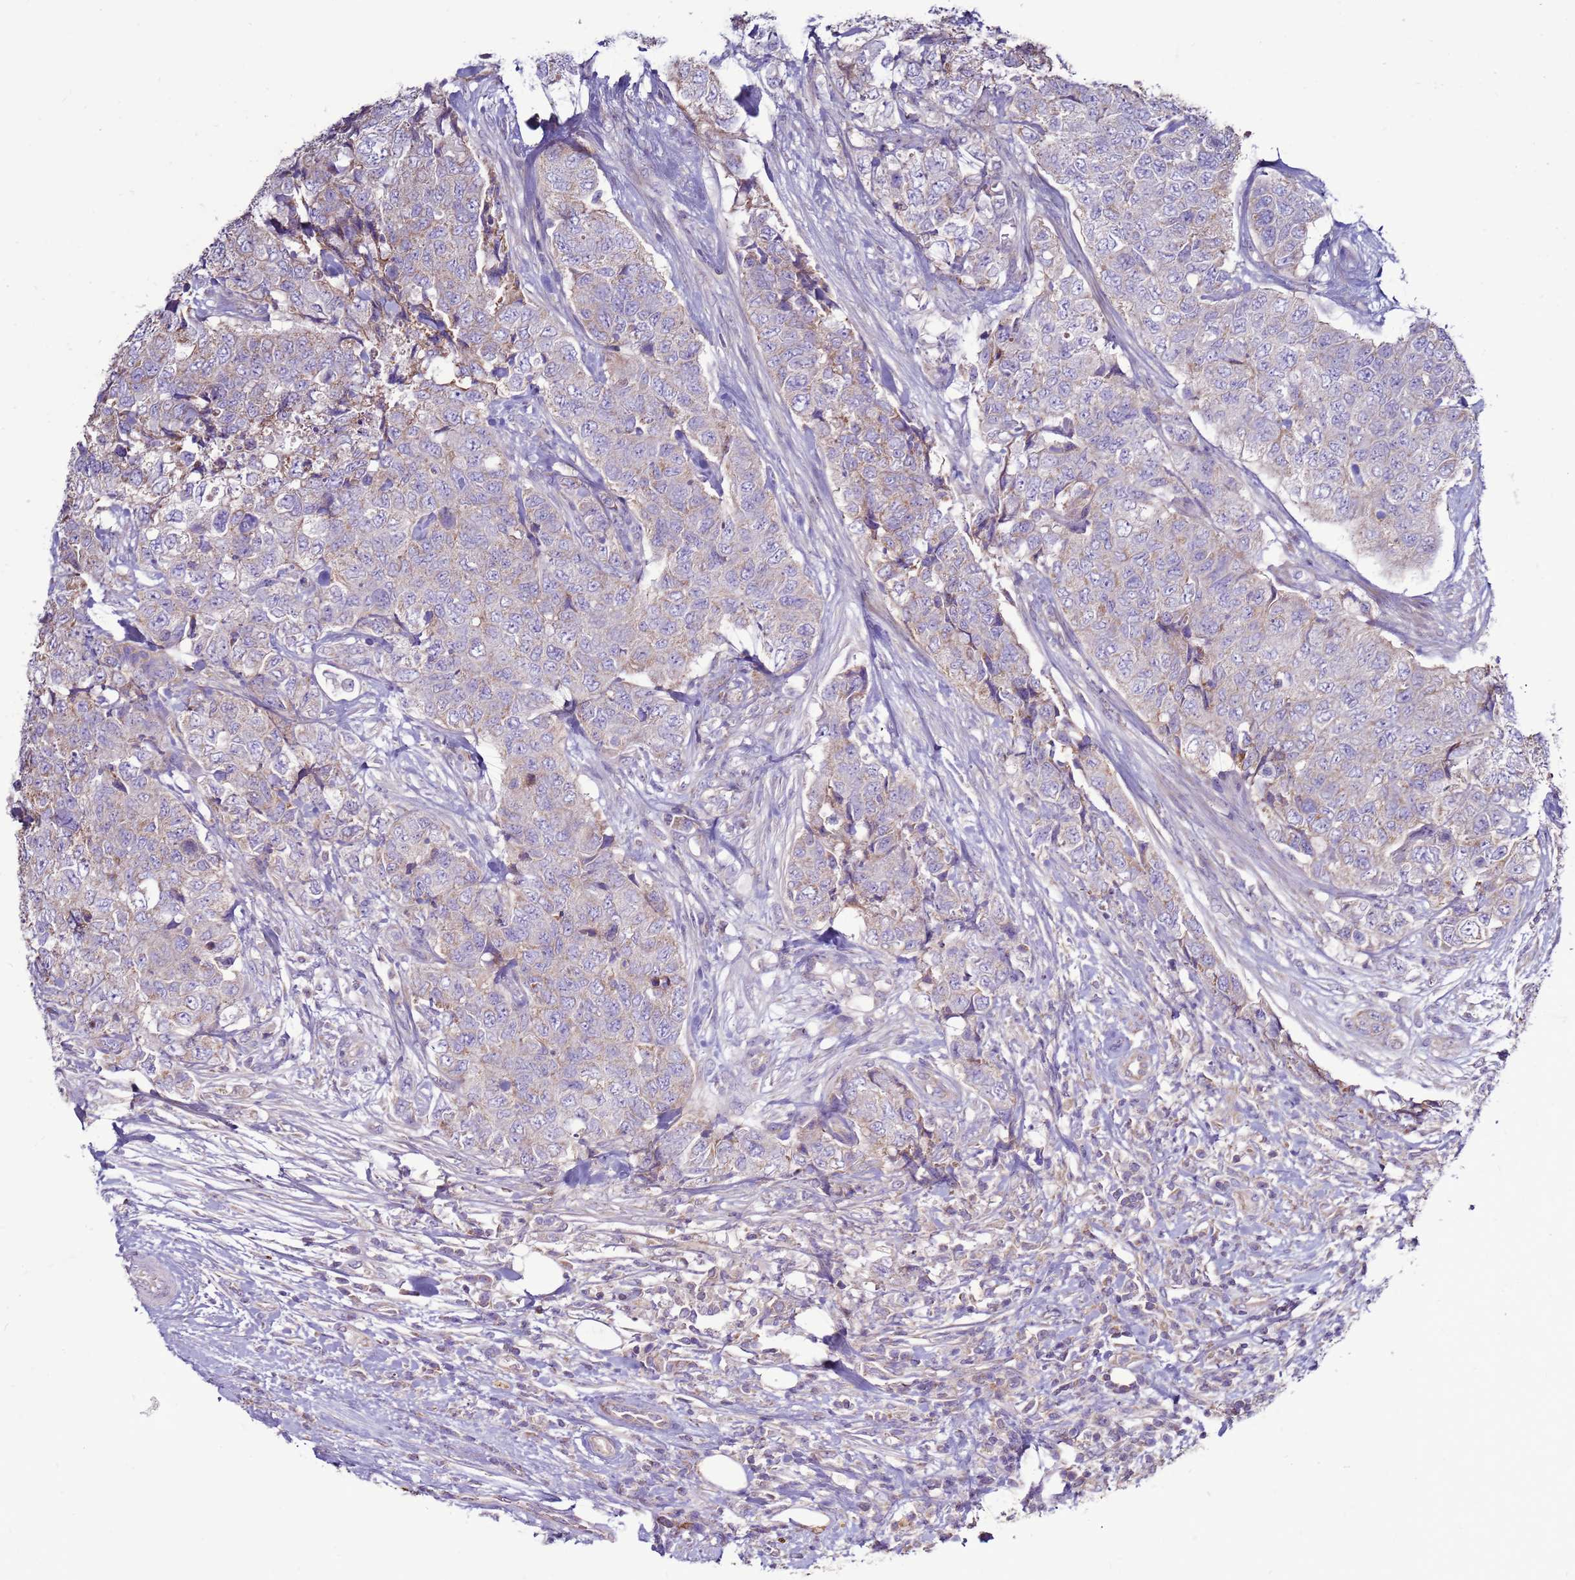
{"staining": {"intensity": "weak", "quantity": "25%-75%", "location": "cytoplasmic/membranous"}, "tissue": "urothelial cancer", "cell_type": "Tumor cells", "image_type": "cancer", "snomed": [{"axis": "morphology", "description": "Urothelial carcinoma, High grade"}, {"axis": "topography", "description": "Urinary bladder"}], "caption": "Human urothelial carcinoma (high-grade) stained for a protein (brown) demonstrates weak cytoplasmic/membranous positive expression in about 25%-75% of tumor cells.", "gene": "TRAPPC4", "patient": {"sex": "female", "age": 78}}